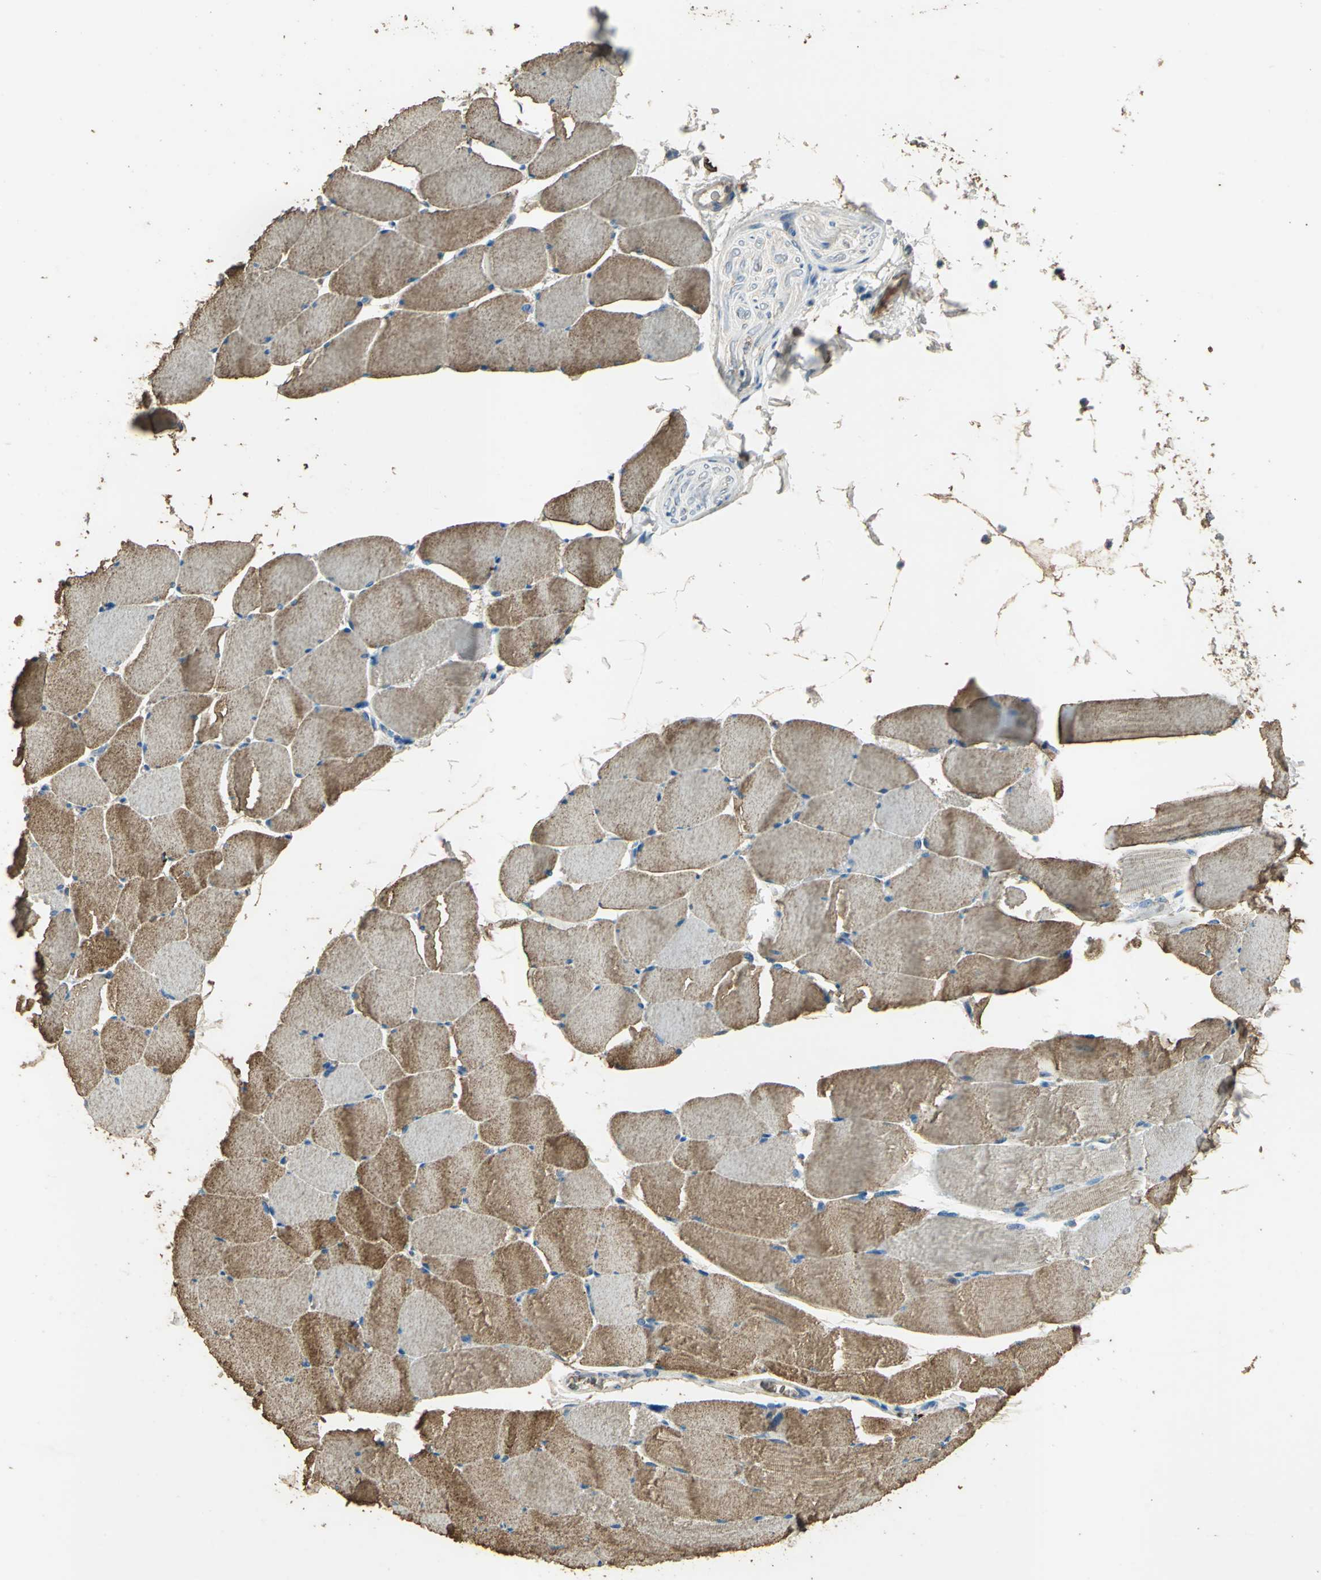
{"staining": {"intensity": "moderate", "quantity": ">75%", "location": "cytoplasmic/membranous"}, "tissue": "skeletal muscle", "cell_type": "Myocytes", "image_type": "normal", "snomed": [{"axis": "morphology", "description": "Normal tissue, NOS"}, {"axis": "topography", "description": "Skeletal muscle"}], "caption": "DAB (3,3'-diaminobenzidine) immunohistochemical staining of normal skeletal muscle displays moderate cytoplasmic/membranous protein staining in about >75% of myocytes. The protein of interest is stained brown, and the nuclei are stained in blue (DAB (3,3'-diaminobenzidine) IHC with brightfield microscopy, high magnification).", "gene": "TRAPPC2", "patient": {"sex": "male", "age": 62}}